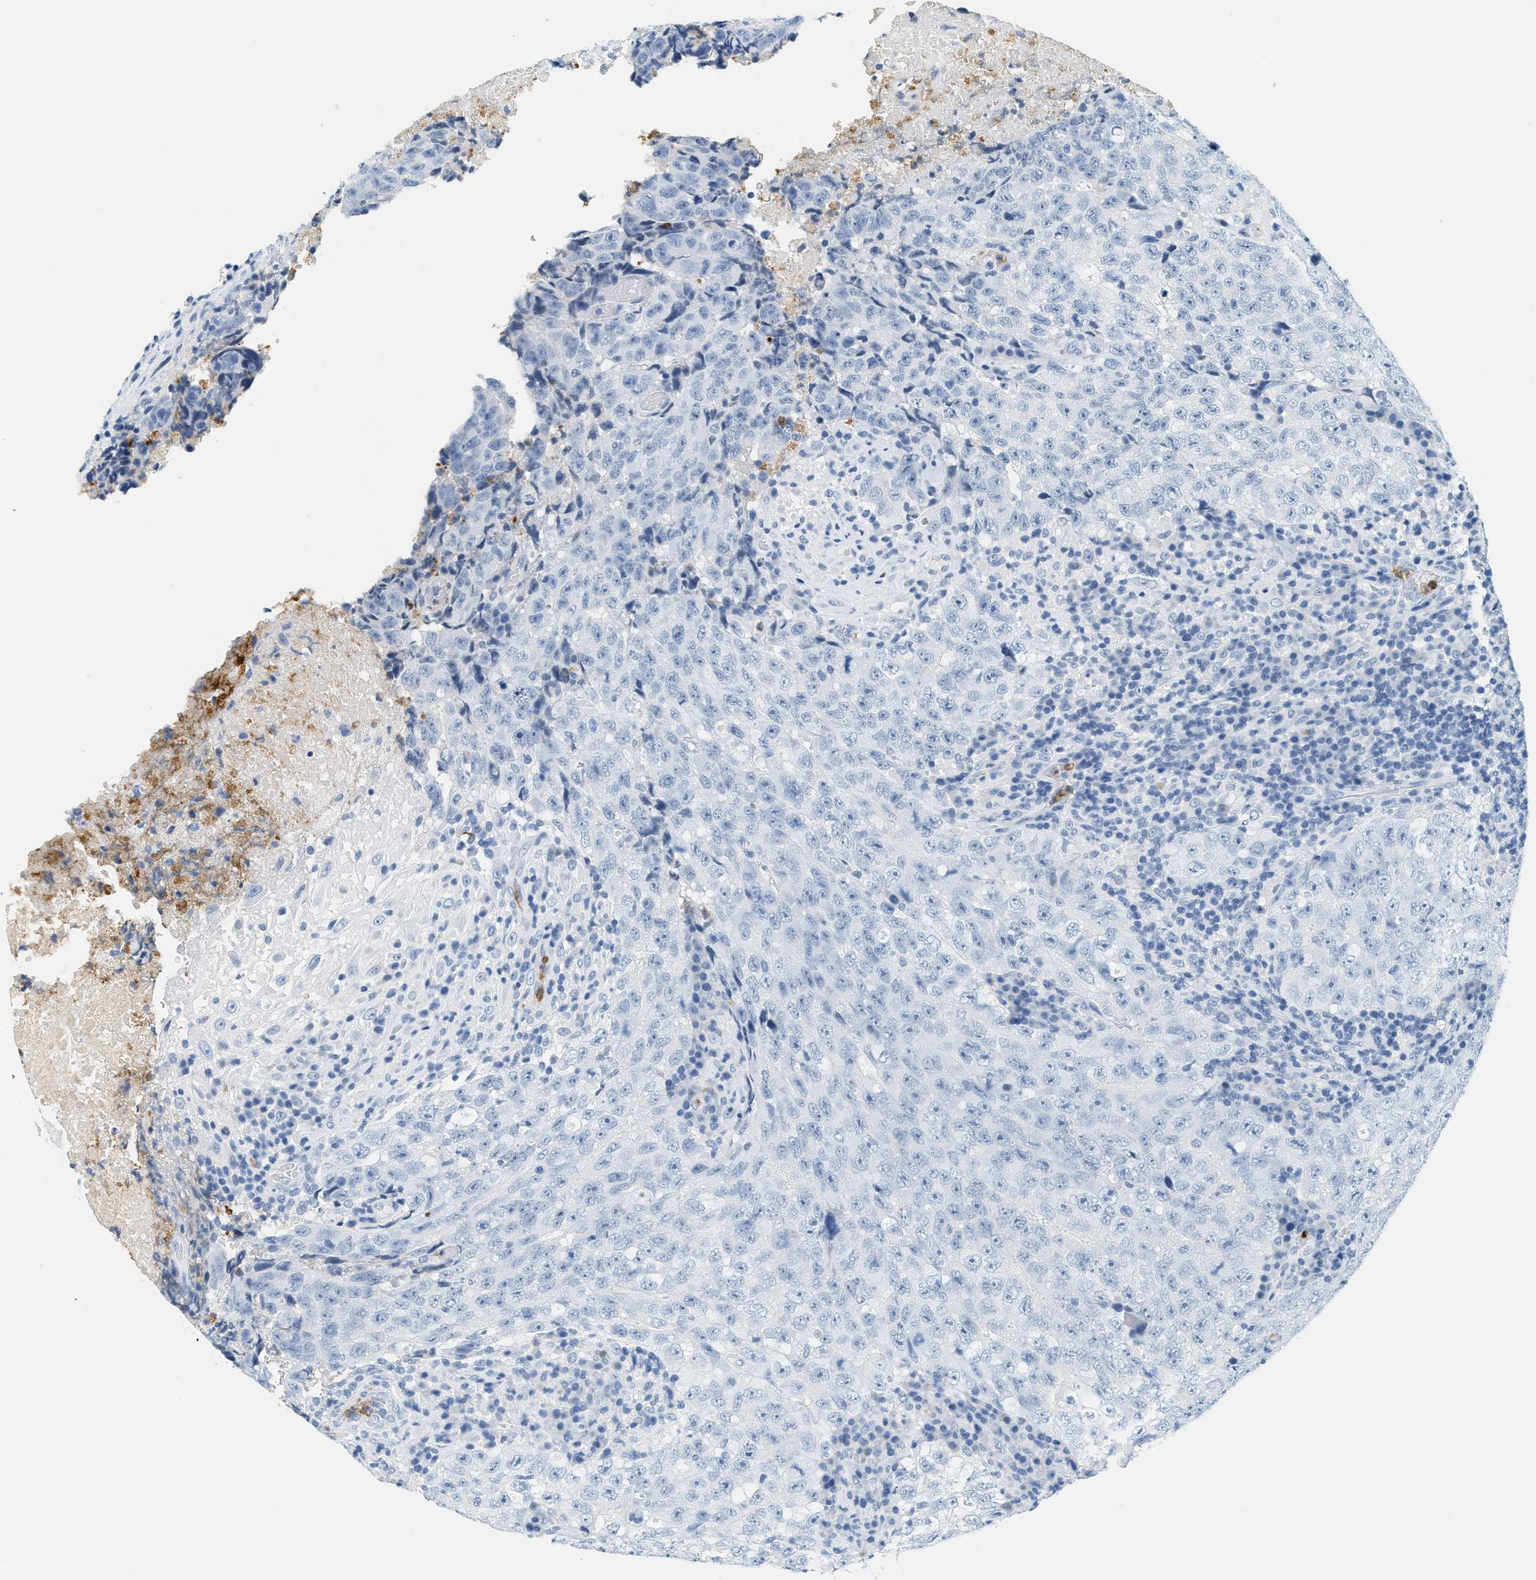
{"staining": {"intensity": "negative", "quantity": "none", "location": "none"}, "tissue": "testis cancer", "cell_type": "Tumor cells", "image_type": "cancer", "snomed": [{"axis": "morphology", "description": "Necrosis, NOS"}, {"axis": "morphology", "description": "Carcinoma, Embryonal, NOS"}, {"axis": "topography", "description": "Testis"}], "caption": "Human embryonal carcinoma (testis) stained for a protein using immunohistochemistry (IHC) displays no positivity in tumor cells.", "gene": "LCN2", "patient": {"sex": "male", "age": 19}}